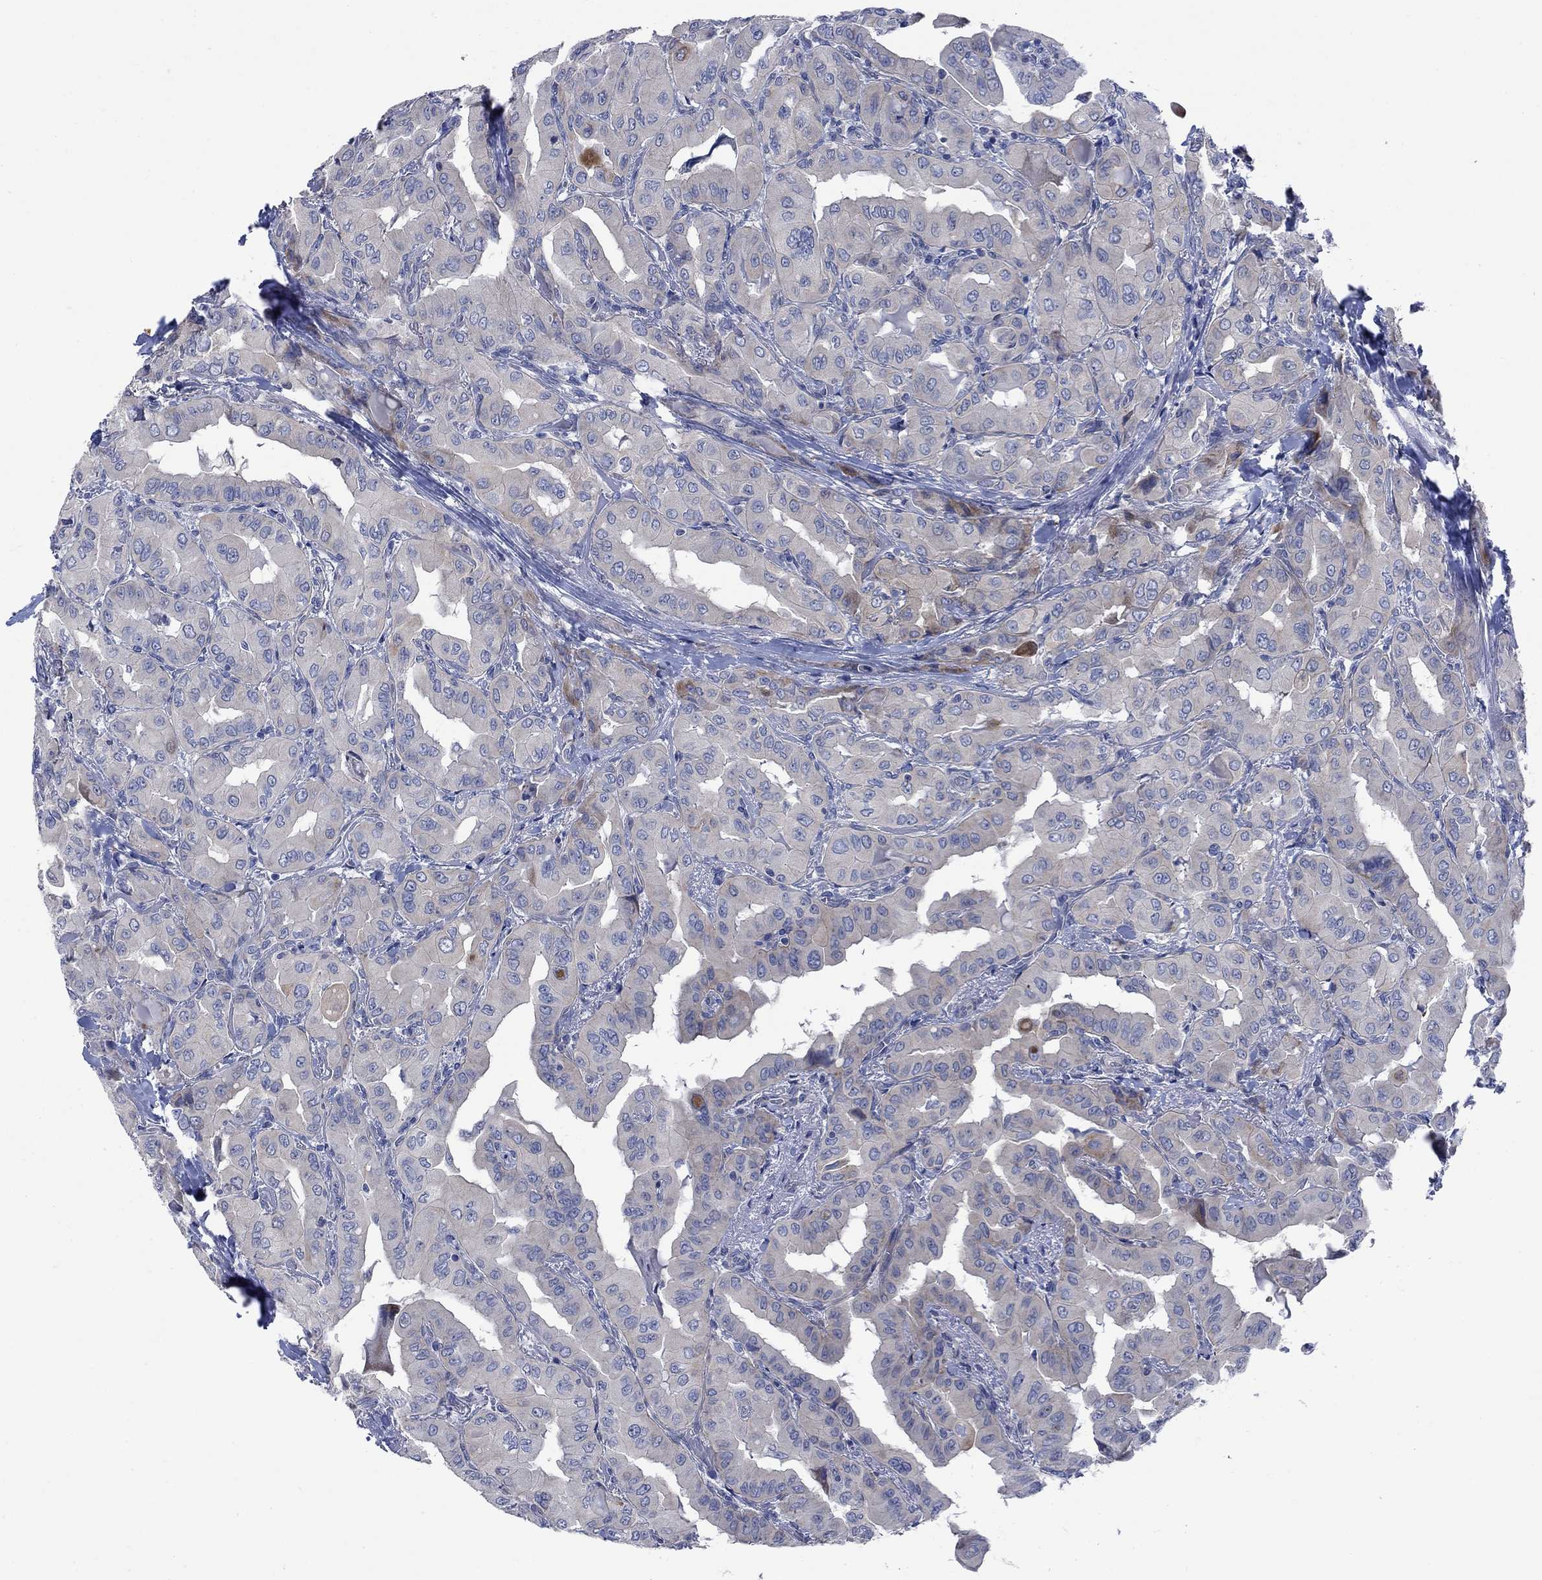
{"staining": {"intensity": "strong", "quantity": "<25%", "location": "cytoplasmic/membranous"}, "tissue": "thyroid cancer", "cell_type": "Tumor cells", "image_type": "cancer", "snomed": [{"axis": "morphology", "description": "Normal tissue, NOS"}, {"axis": "morphology", "description": "Papillary adenocarcinoma, NOS"}, {"axis": "topography", "description": "Thyroid gland"}], "caption": "Immunohistochemical staining of thyroid cancer (papillary adenocarcinoma) reveals medium levels of strong cytoplasmic/membranous staining in approximately <25% of tumor cells.", "gene": "FXR1", "patient": {"sex": "female", "age": 66}}